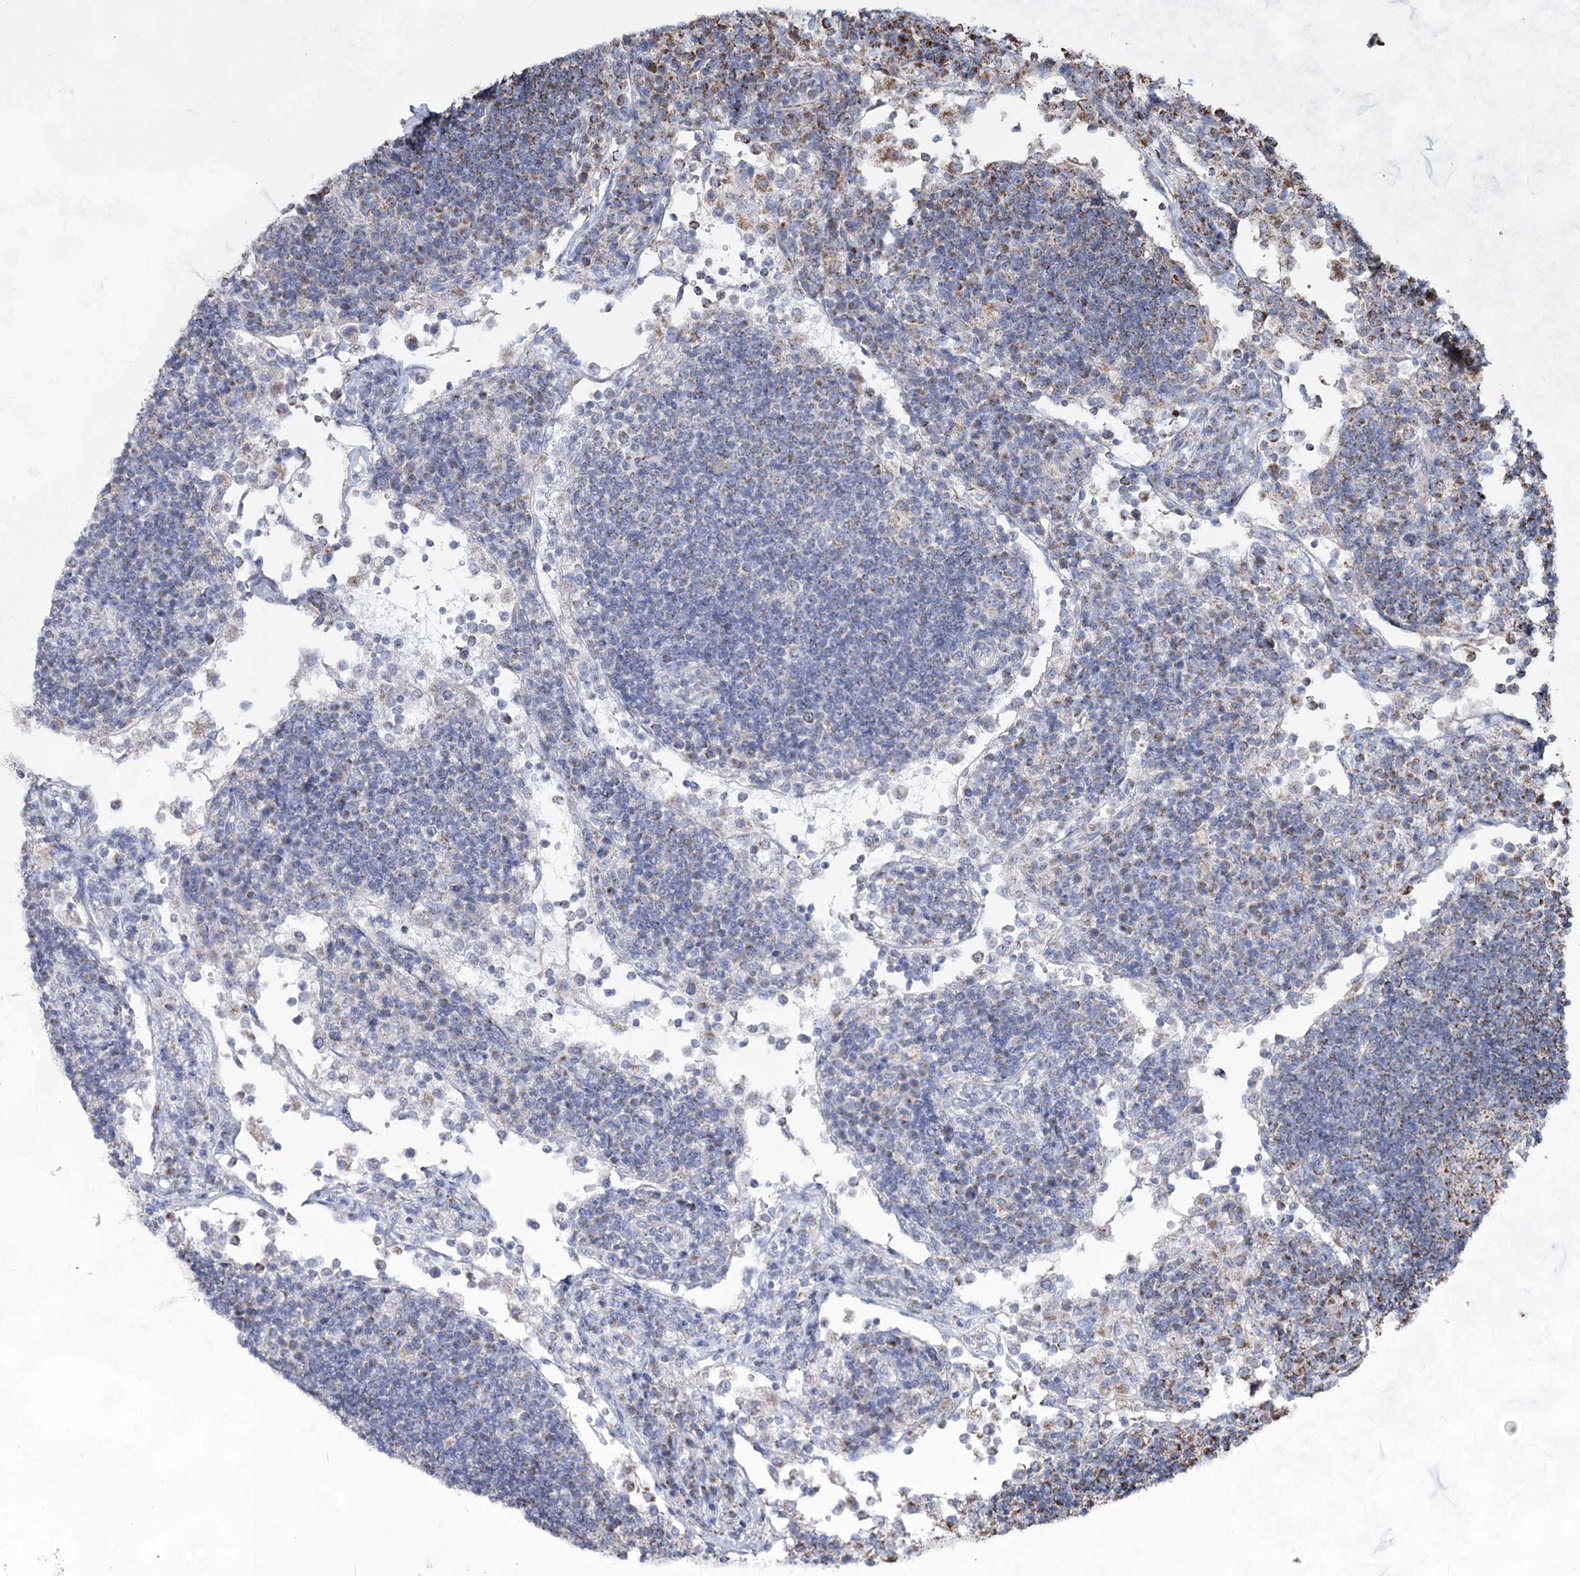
{"staining": {"intensity": "strong", "quantity": "25%-75%", "location": "cytoplasmic/membranous"}, "tissue": "lymph node", "cell_type": "Germinal center cells", "image_type": "normal", "snomed": [{"axis": "morphology", "description": "Normal tissue, NOS"}, {"axis": "topography", "description": "Lymph node"}], "caption": "Strong cytoplasmic/membranous positivity for a protein is present in about 25%-75% of germinal center cells of unremarkable lymph node using immunohistochemistry.", "gene": "CCDC73", "patient": {"sex": "female", "age": 53}}